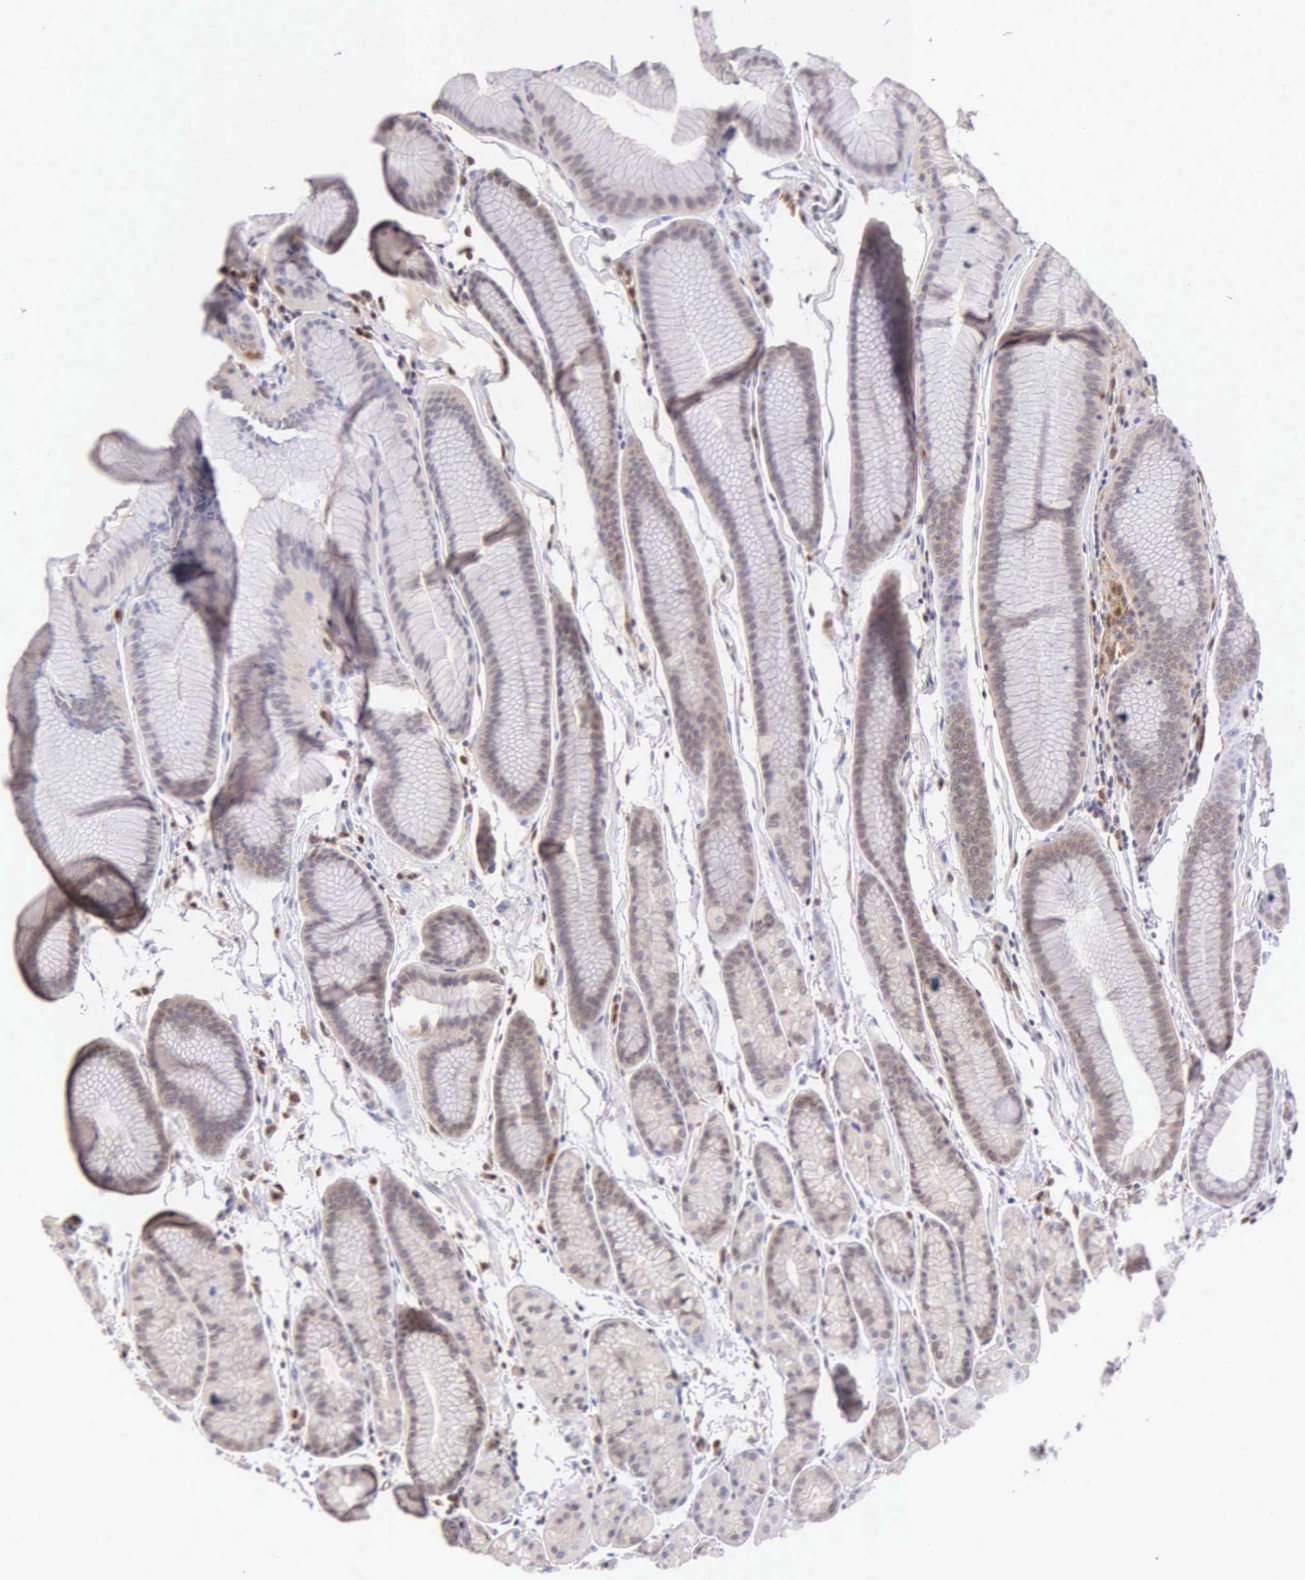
{"staining": {"intensity": "weak", "quantity": "25%-75%", "location": "cytoplasmic/membranous"}, "tissue": "stomach", "cell_type": "Glandular cells", "image_type": "normal", "snomed": [{"axis": "morphology", "description": "Normal tissue, NOS"}, {"axis": "topography", "description": "Stomach, upper"}], "caption": "High-magnification brightfield microscopy of normal stomach stained with DAB (3,3'-diaminobenzidine) (brown) and counterstained with hematoxylin (blue). glandular cells exhibit weak cytoplasmic/membranous positivity is identified in about25%-75% of cells.", "gene": "BID", "patient": {"sex": "male", "age": 72}}